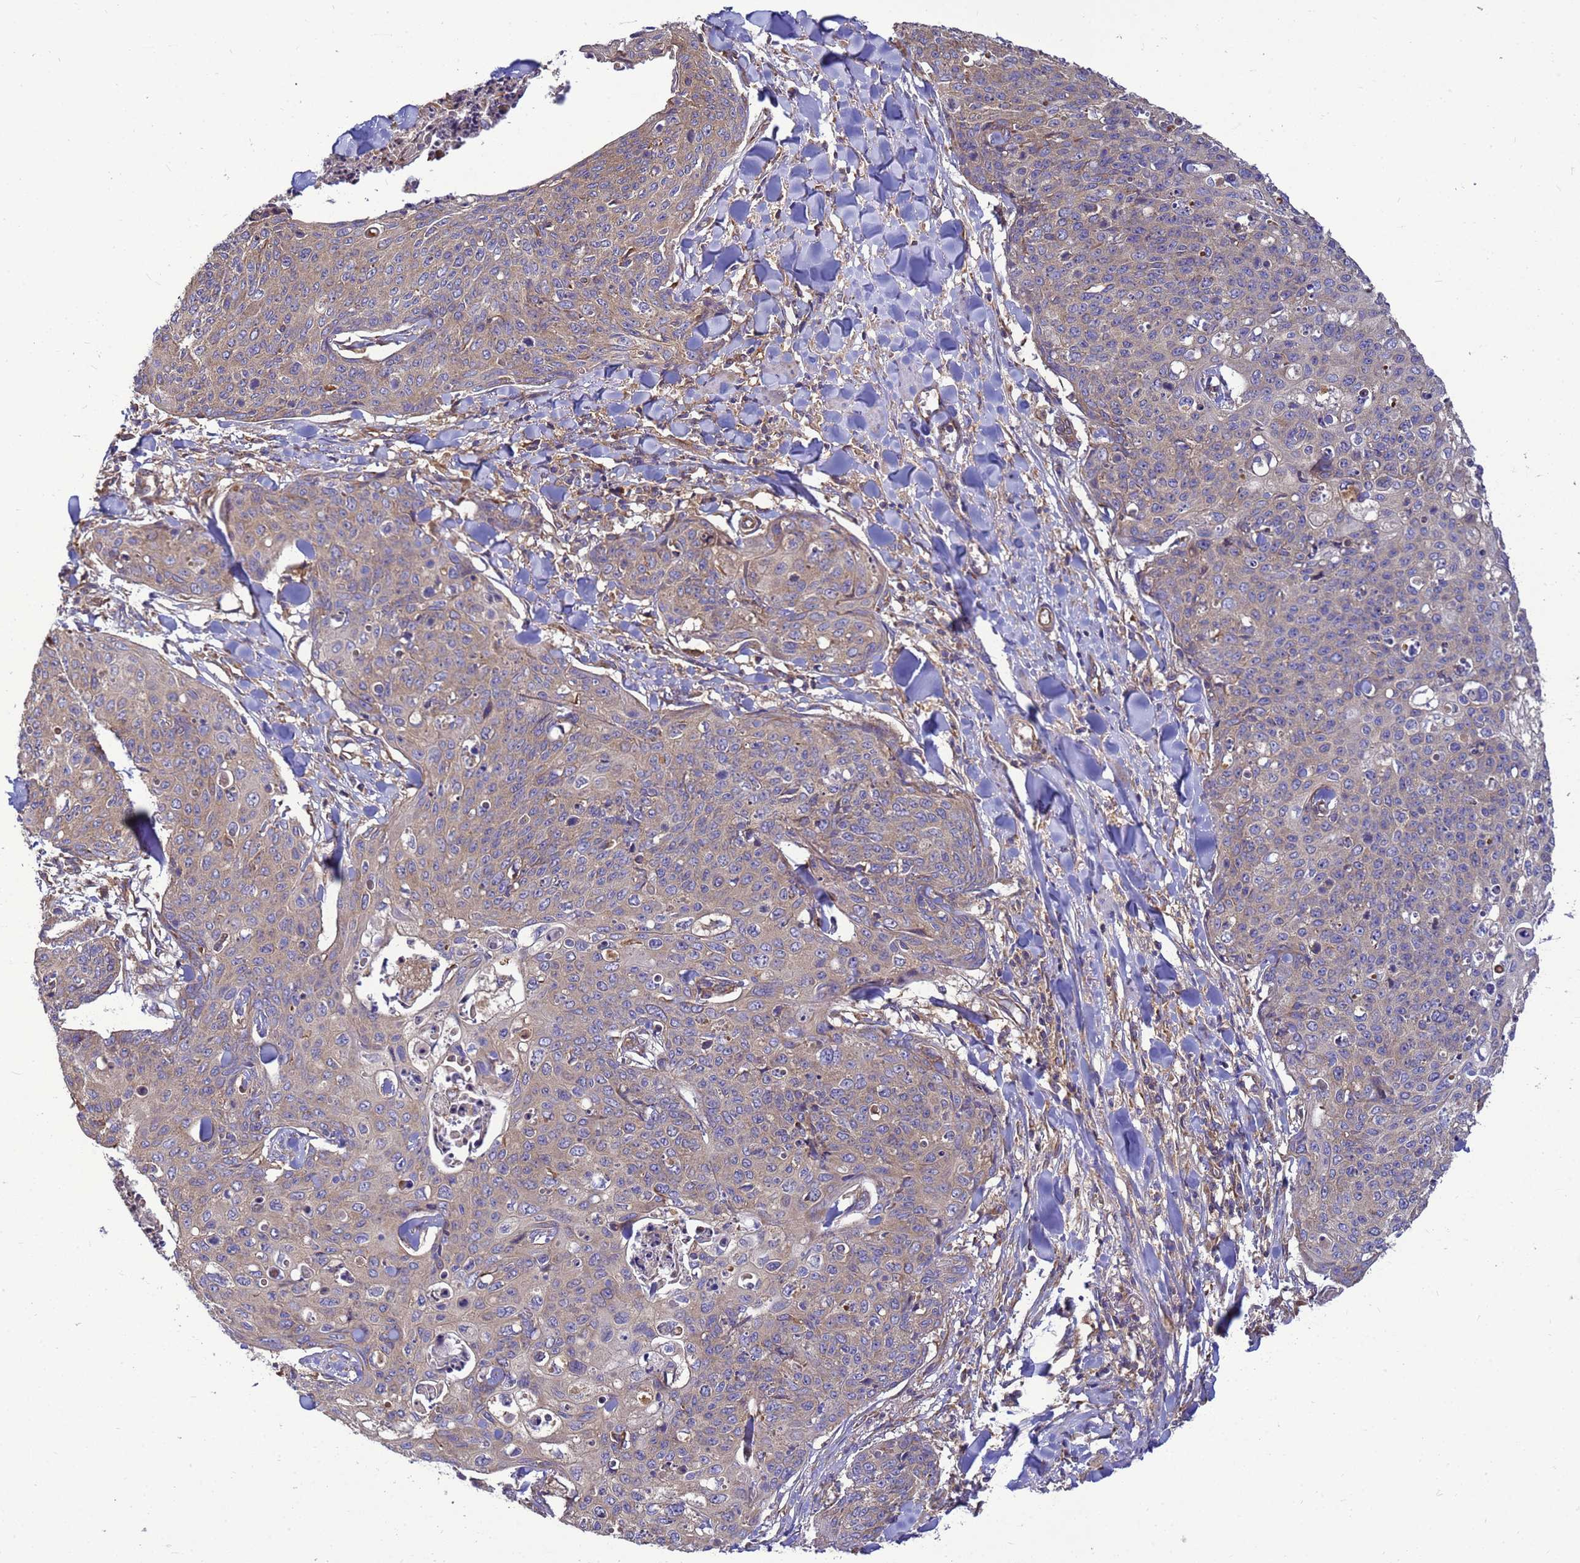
{"staining": {"intensity": "weak", "quantity": ">75%", "location": "cytoplasmic/membranous"}, "tissue": "skin cancer", "cell_type": "Tumor cells", "image_type": "cancer", "snomed": [{"axis": "morphology", "description": "Squamous cell carcinoma, NOS"}, {"axis": "topography", "description": "Skin"}, {"axis": "topography", "description": "Vulva"}], "caption": "Skin squamous cell carcinoma stained with immunohistochemistry (IHC) displays weak cytoplasmic/membranous staining in approximately >75% of tumor cells.", "gene": "BECN1", "patient": {"sex": "female", "age": 85}}